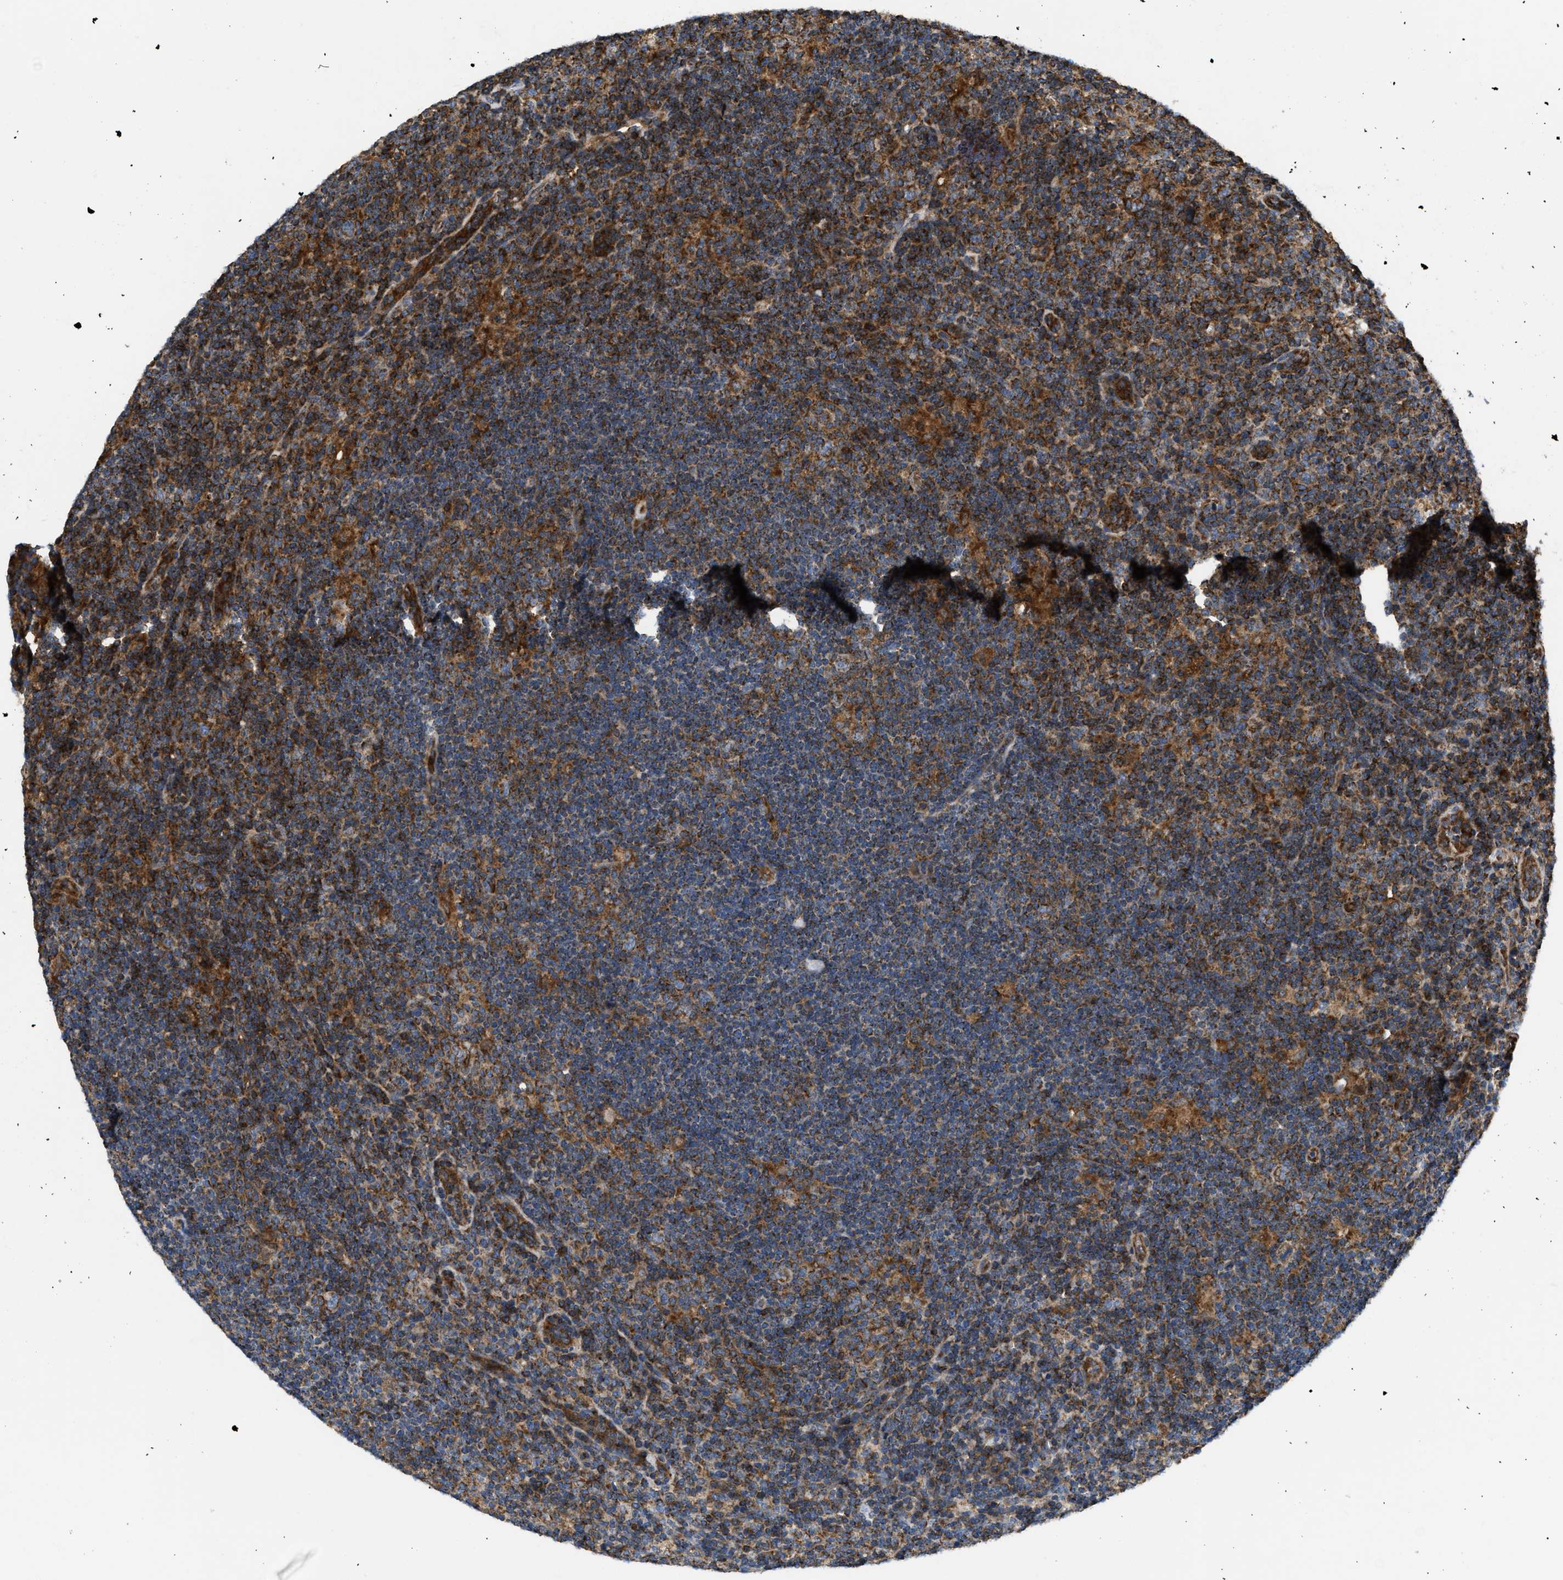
{"staining": {"intensity": "strong", "quantity": ">75%", "location": "cytoplasmic/membranous"}, "tissue": "lymphoma", "cell_type": "Tumor cells", "image_type": "cancer", "snomed": [{"axis": "morphology", "description": "Hodgkin's disease, NOS"}, {"axis": "topography", "description": "Lymph node"}], "caption": "Human lymphoma stained with a brown dye reveals strong cytoplasmic/membranous positive positivity in about >75% of tumor cells.", "gene": "OPTN", "patient": {"sex": "female", "age": 57}}